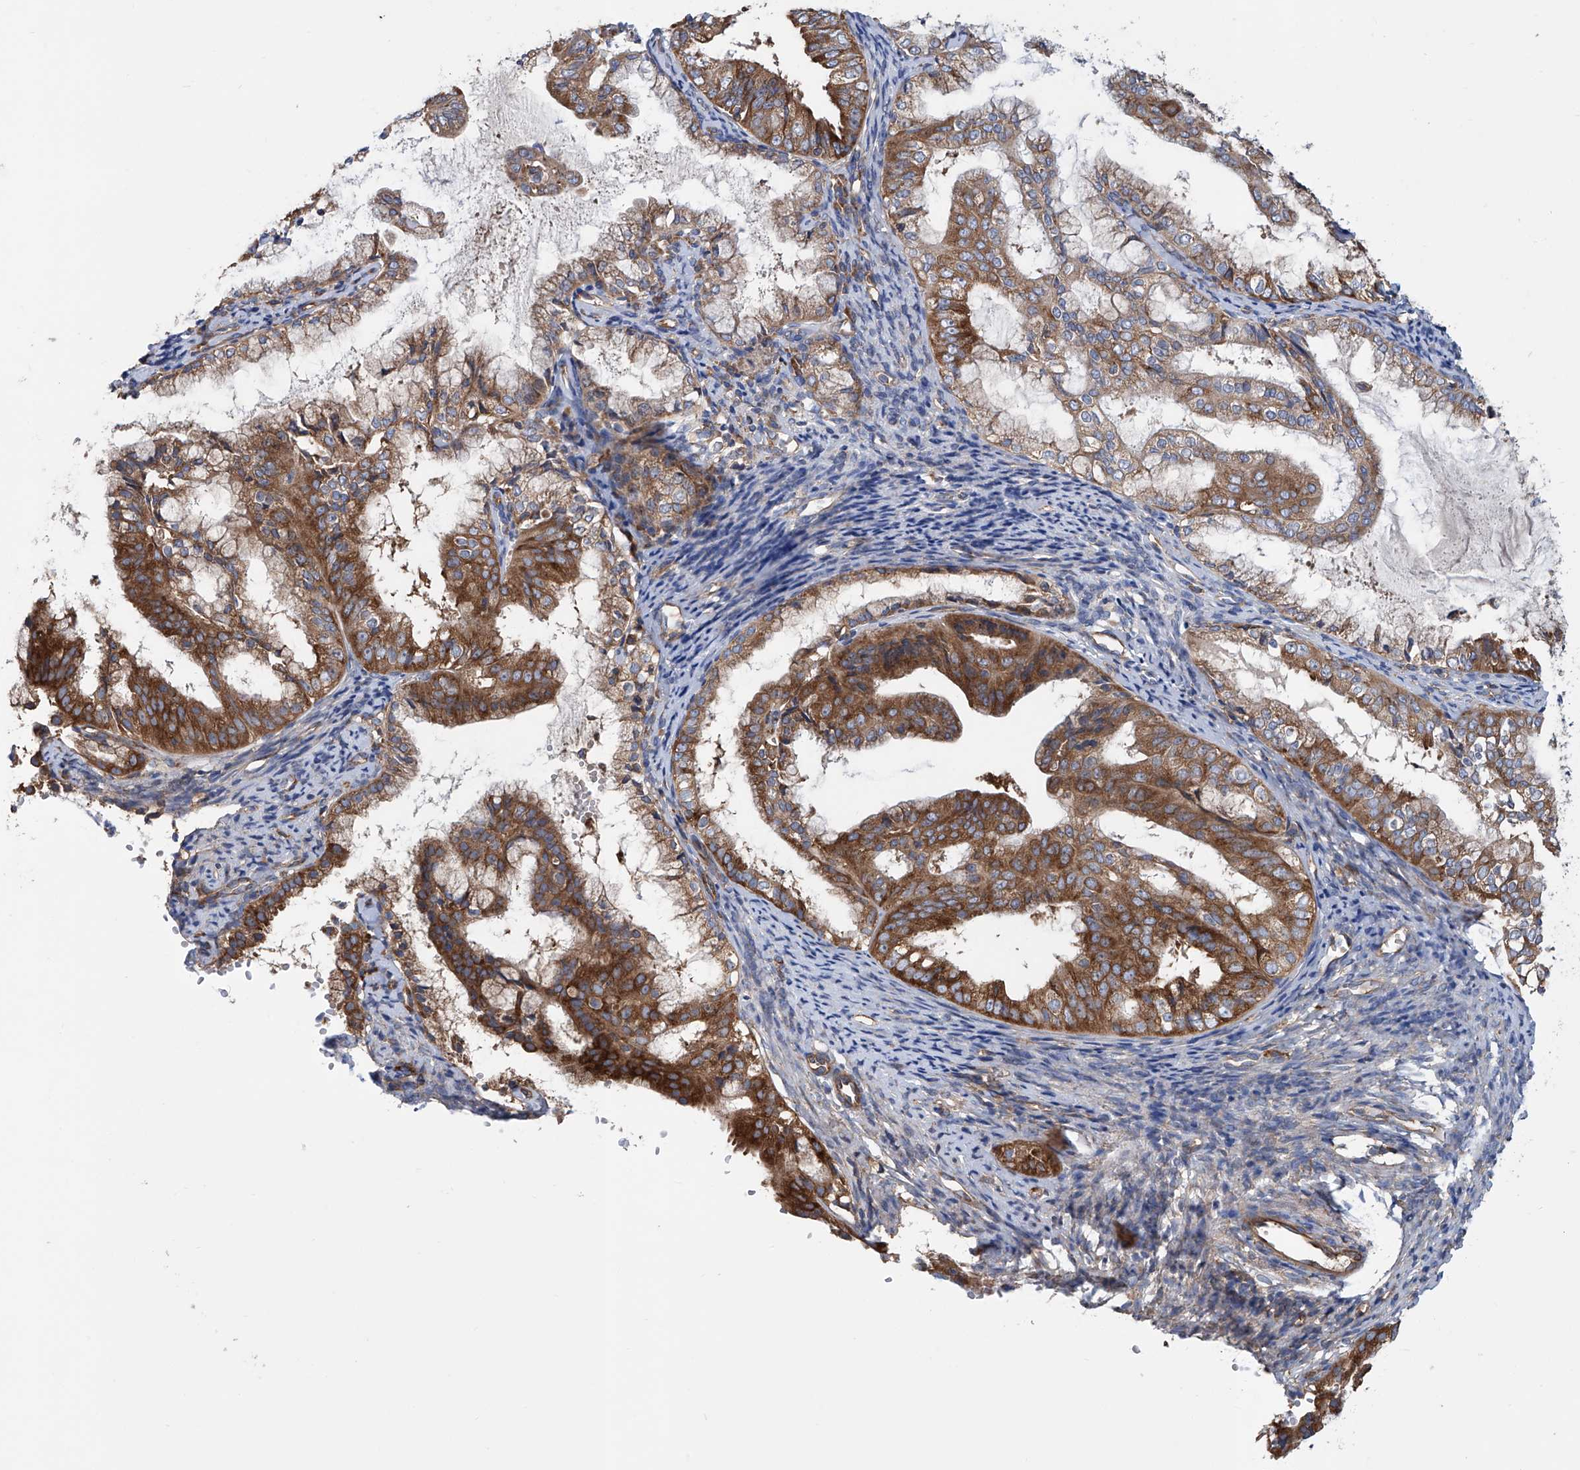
{"staining": {"intensity": "strong", "quantity": ">75%", "location": "cytoplasmic/membranous"}, "tissue": "endometrial cancer", "cell_type": "Tumor cells", "image_type": "cancer", "snomed": [{"axis": "morphology", "description": "Adenocarcinoma, NOS"}, {"axis": "topography", "description": "Endometrium"}], "caption": "Immunohistochemical staining of human endometrial adenocarcinoma displays high levels of strong cytoplasmic/membranous positivity in approximately >75% of tumor cells.", "gene": "SENP2", "patient": {"sex": "female", "age": 63}}